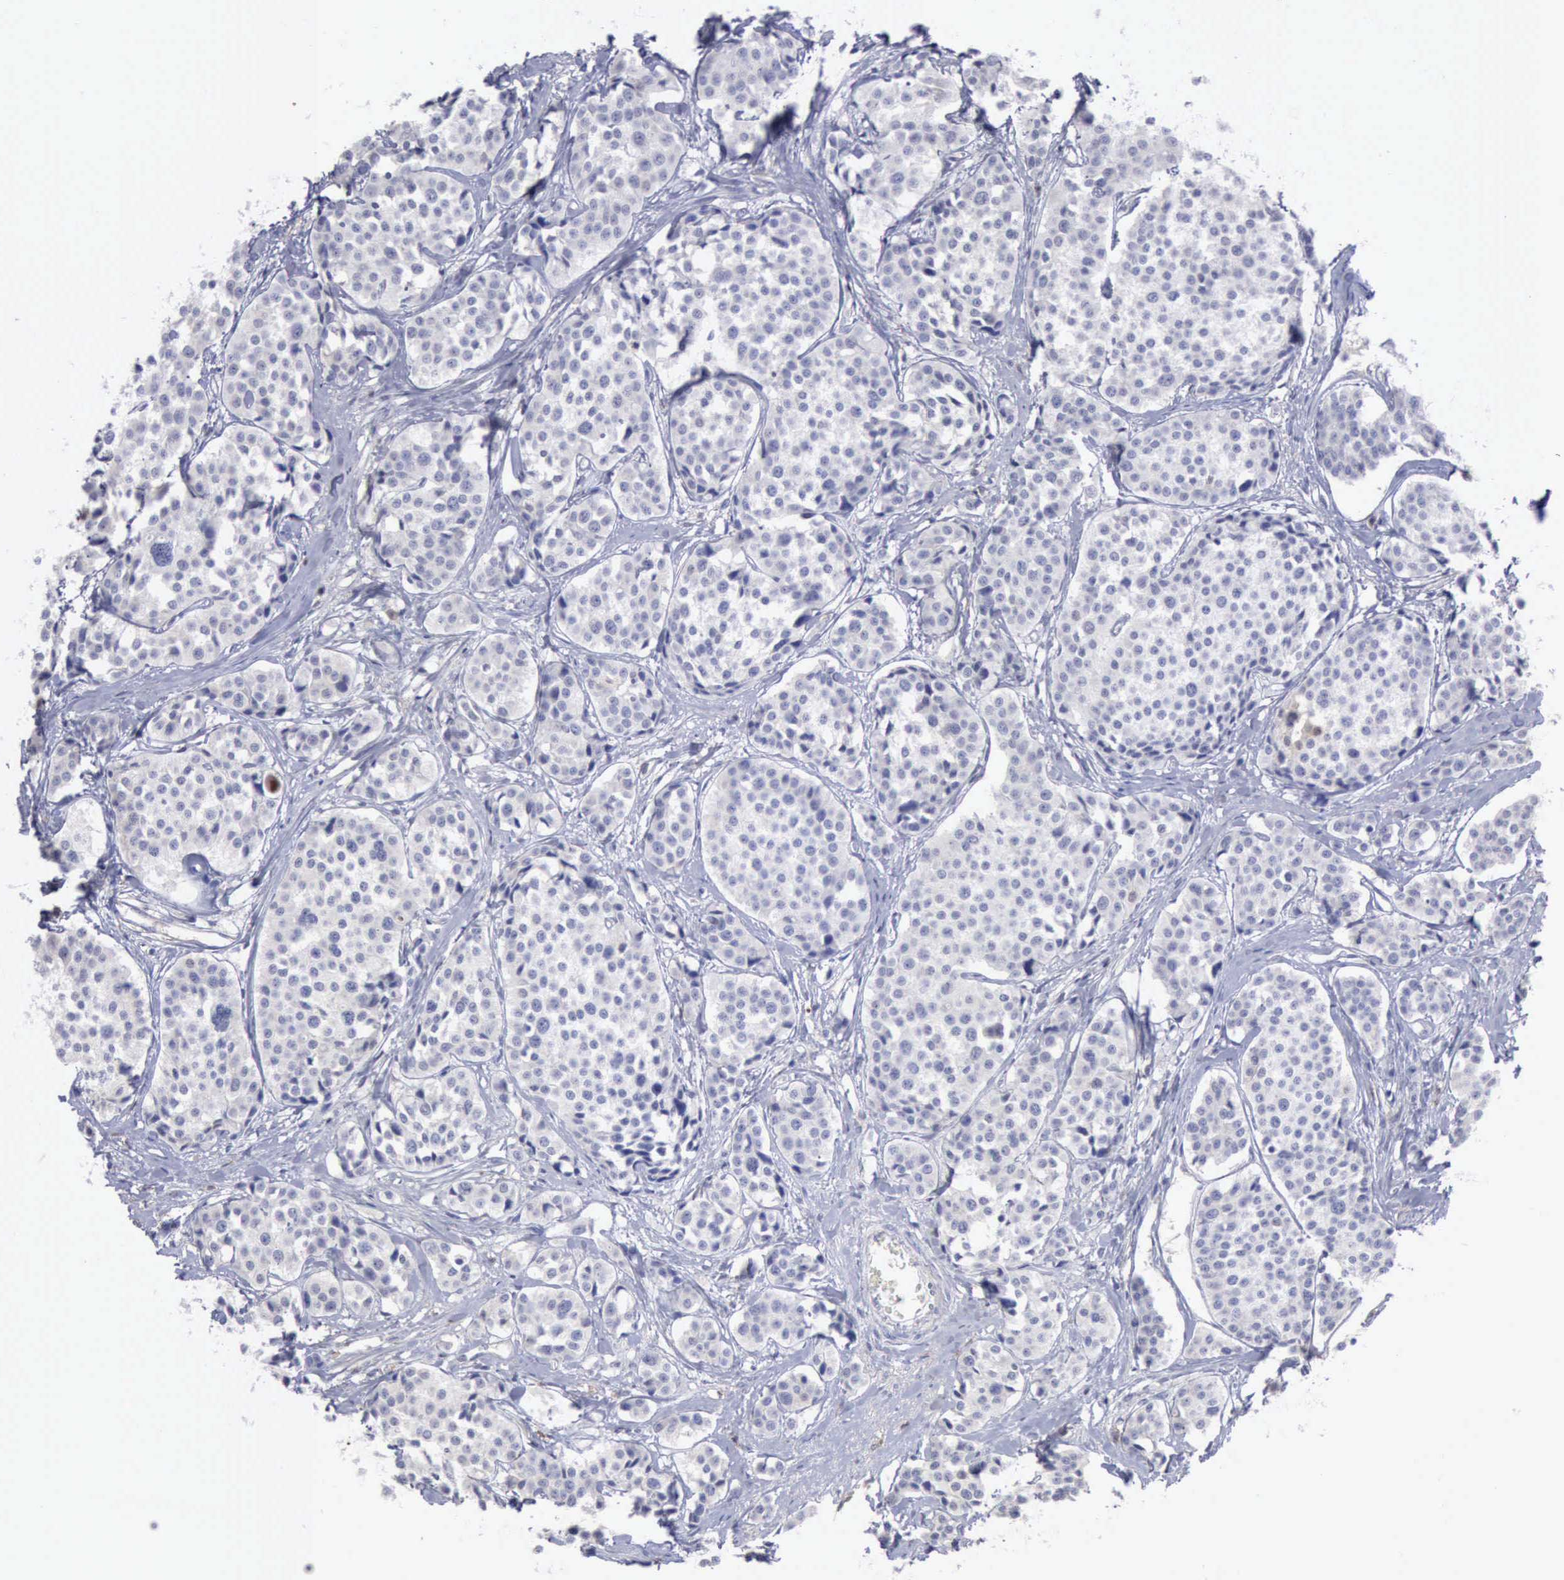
{"staining": {"intensity": "negative", "quantity": "none", "location": "none"}, "tissue": "carcinoid", "cell_type": "Tumor cells", "image_type": "cancer", "snomed": [{"axis": "morphology", "description": "Carcinoid, malignant, NOS"}, {"axis": "topography", "description": "Small intestine"}], "caption": "Immunohistochemistry image of human carcinoid stained for a protein (brown), which exhibits no staining in tumor cells.", "gene": "STAT1", "patient": {"sex": "male", "age": 60}}